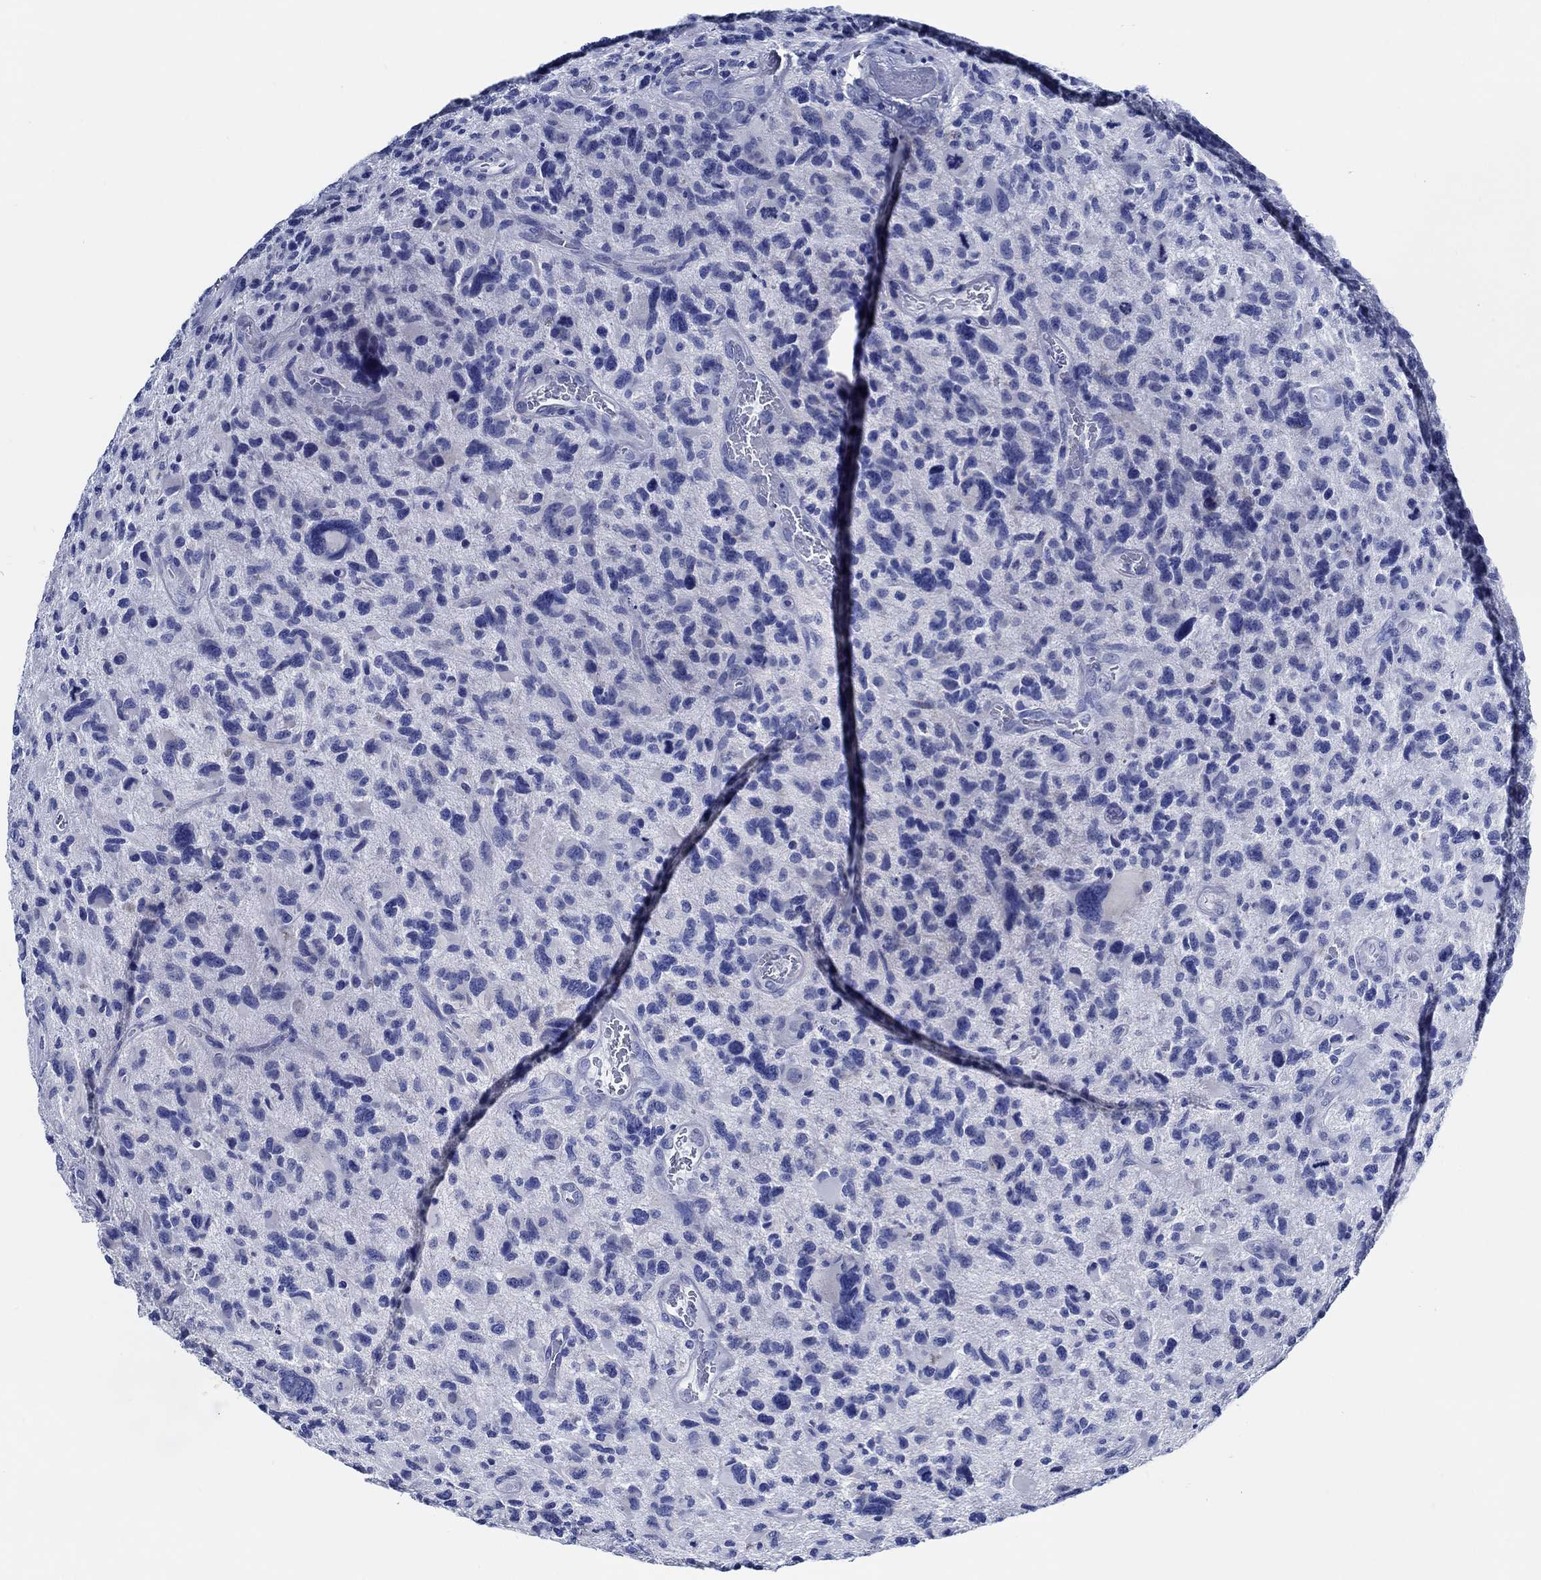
{"staining": {"intensity": "negative", "quantity": "none", "location": "none"}, "tissue": "glioma", "cell_type": "Tumor cells", "image_type": "cancer", "snomed": [{"axis": "morphology", "description": "Glioma, malignant, NOS"}, {"axis": "morphology", "description": "Glioma, malignant, High grade"}, {"axis": "topography", "description": "Brain"}], "caption": "Human high-grade glioma (malignant) stained for a protein using immunohistochemistry demonstrates no staining in tumor cells.", "gene": "WDR62", "patient": {"sex": "female", "age": 71}}